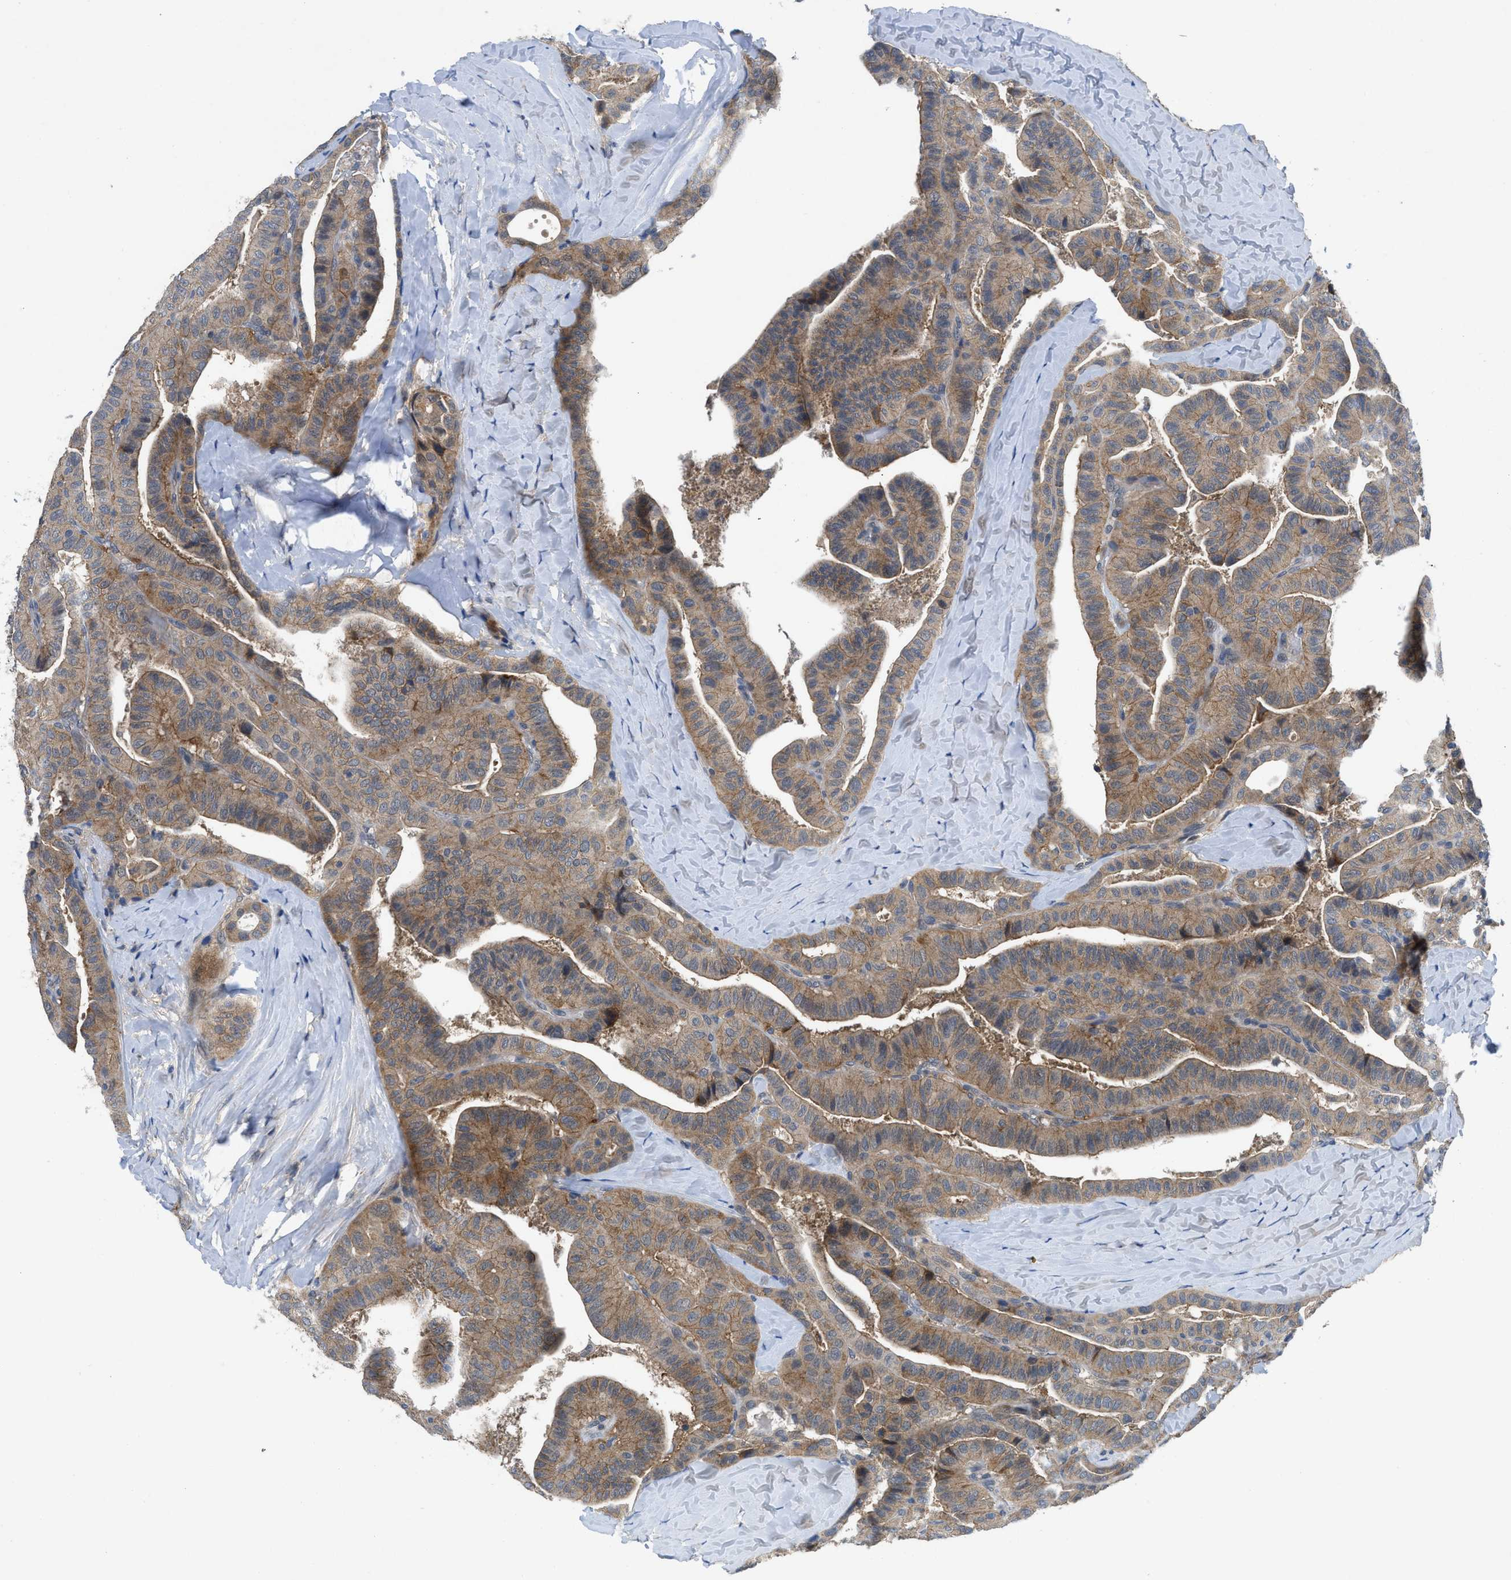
{"staining": {"intensity": "moderate", "quantity": ">75%", "location": "cytoplasmic/membranous"}, "tissue": "thyroid cancer", "cell_type": "Tumor cells", "image_type": "cancer", "snomed": [{"axis": "morphology", "description": "Papillary adenocarcinoma, NOS"}, {"axis": "topography", "description": "Thyroid gland"}], "caption": "Thyroid papillary adenocarcinoma stained for a protein (brown) shows moderate cytoplasmic/membranous positive staining in about >75% of tumor cells.", "gene": "PANX1", "patient": {"sex": "male", "age": 77}}